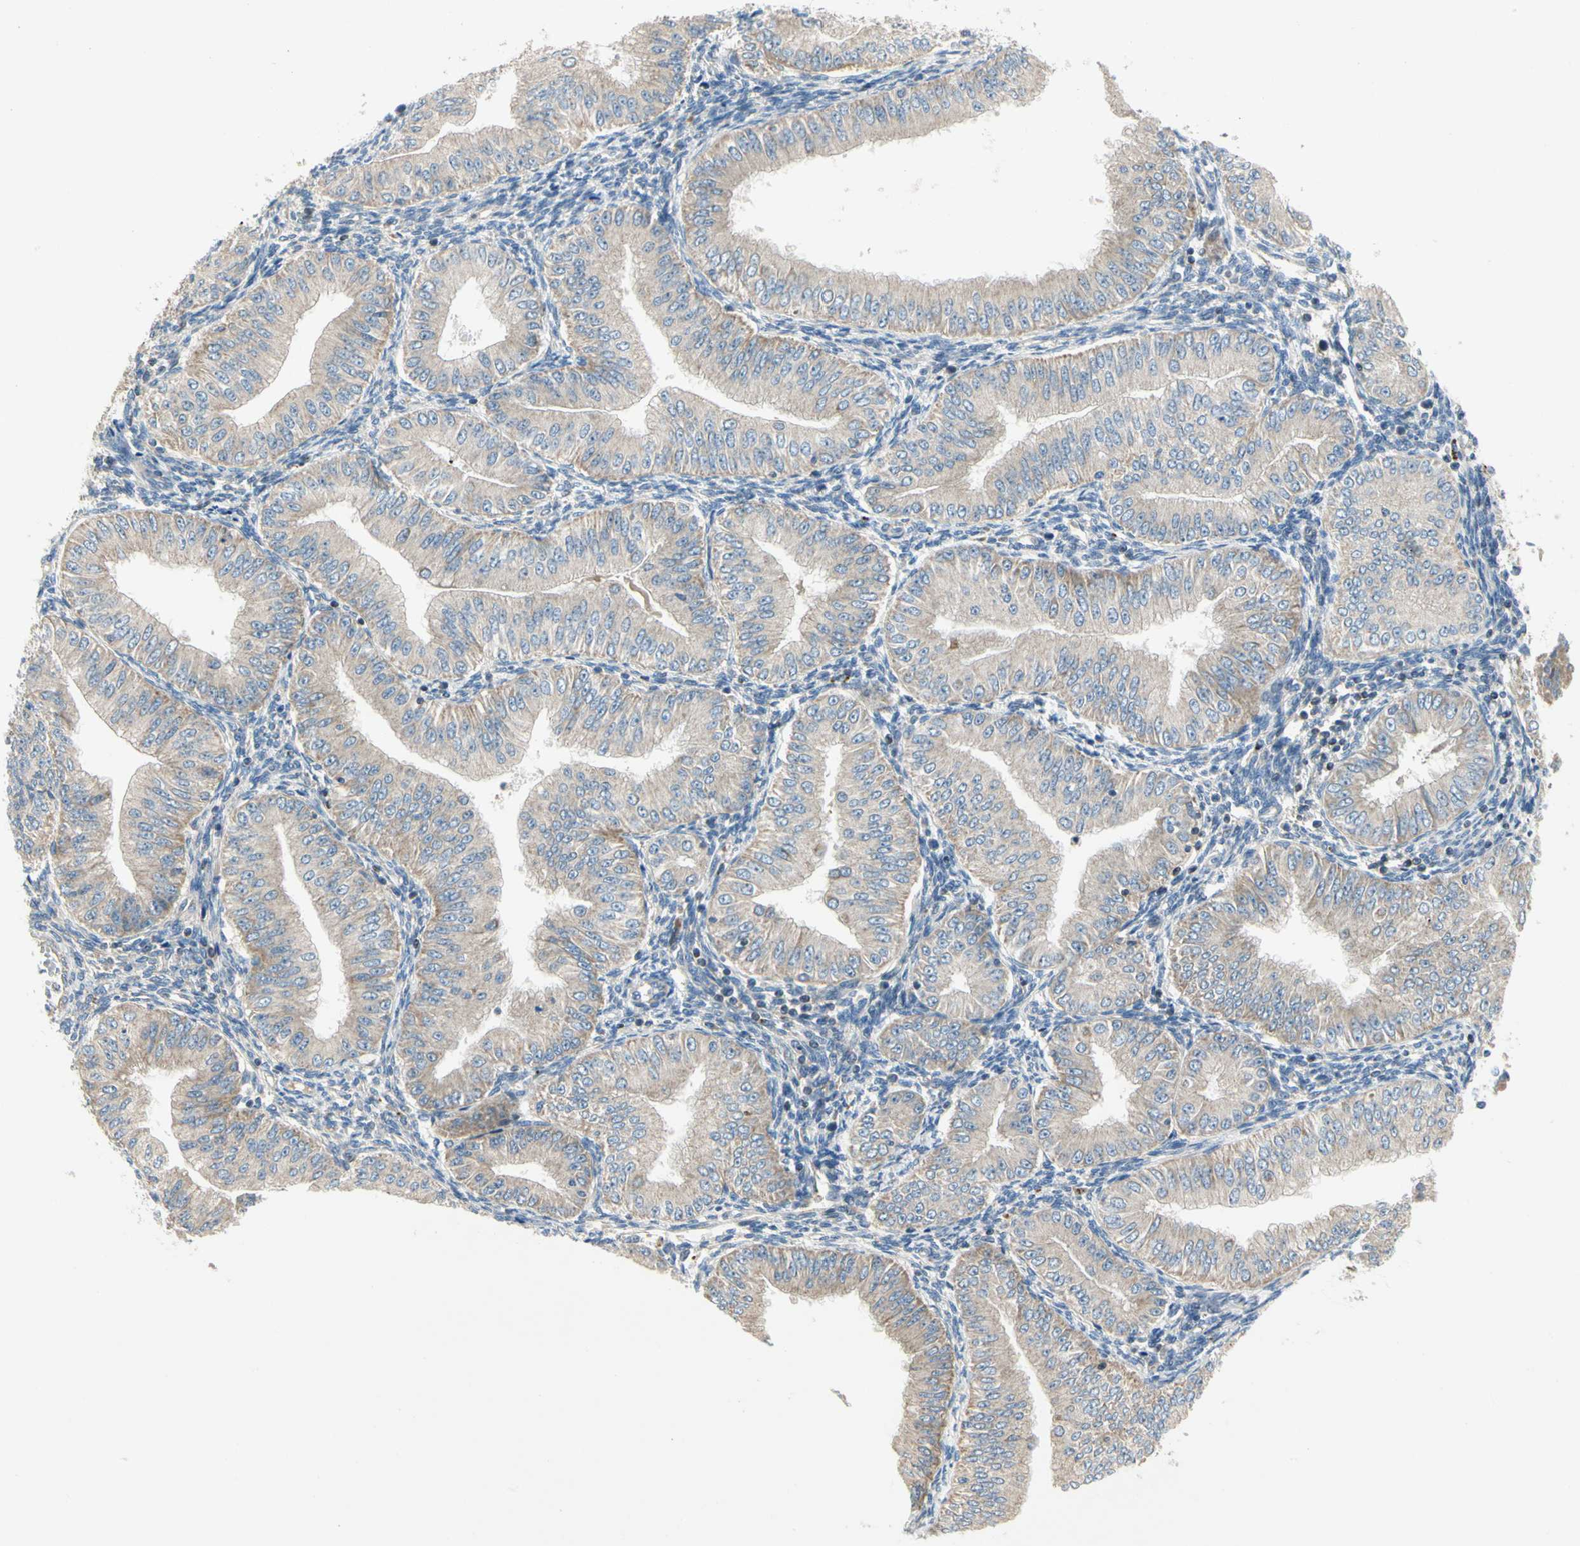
{"staining": {"intensity": "weak", "quantity": "<25%", "location": "cytoplasmic/membranous"}, "tissue": "endometrial cancer", "cell_type": "Tumor cells", "image_type": "cancer", "snomed": [{"axis": "morphology", "description": "Normal tissue, NOS"}, {"axis": "morphology", "description": "Adenocarcinoma, NOS"}, {"axis": "topography", "description": "Endometrium"}], "caption": "IHC micrograph of adenocarcinoma (endometrial) stained for a protein (brown), which exhibits no expression in tumor cells. The staining was performed using DAB (3,3'-diaminobenzidine) to visualize the protein expression in brown, while the nuclei were stained in blue with hematoxylin (Magnification: 20x).", "gene": "KLHDC8B", "patient": {"sex": "female", "age": 53}}